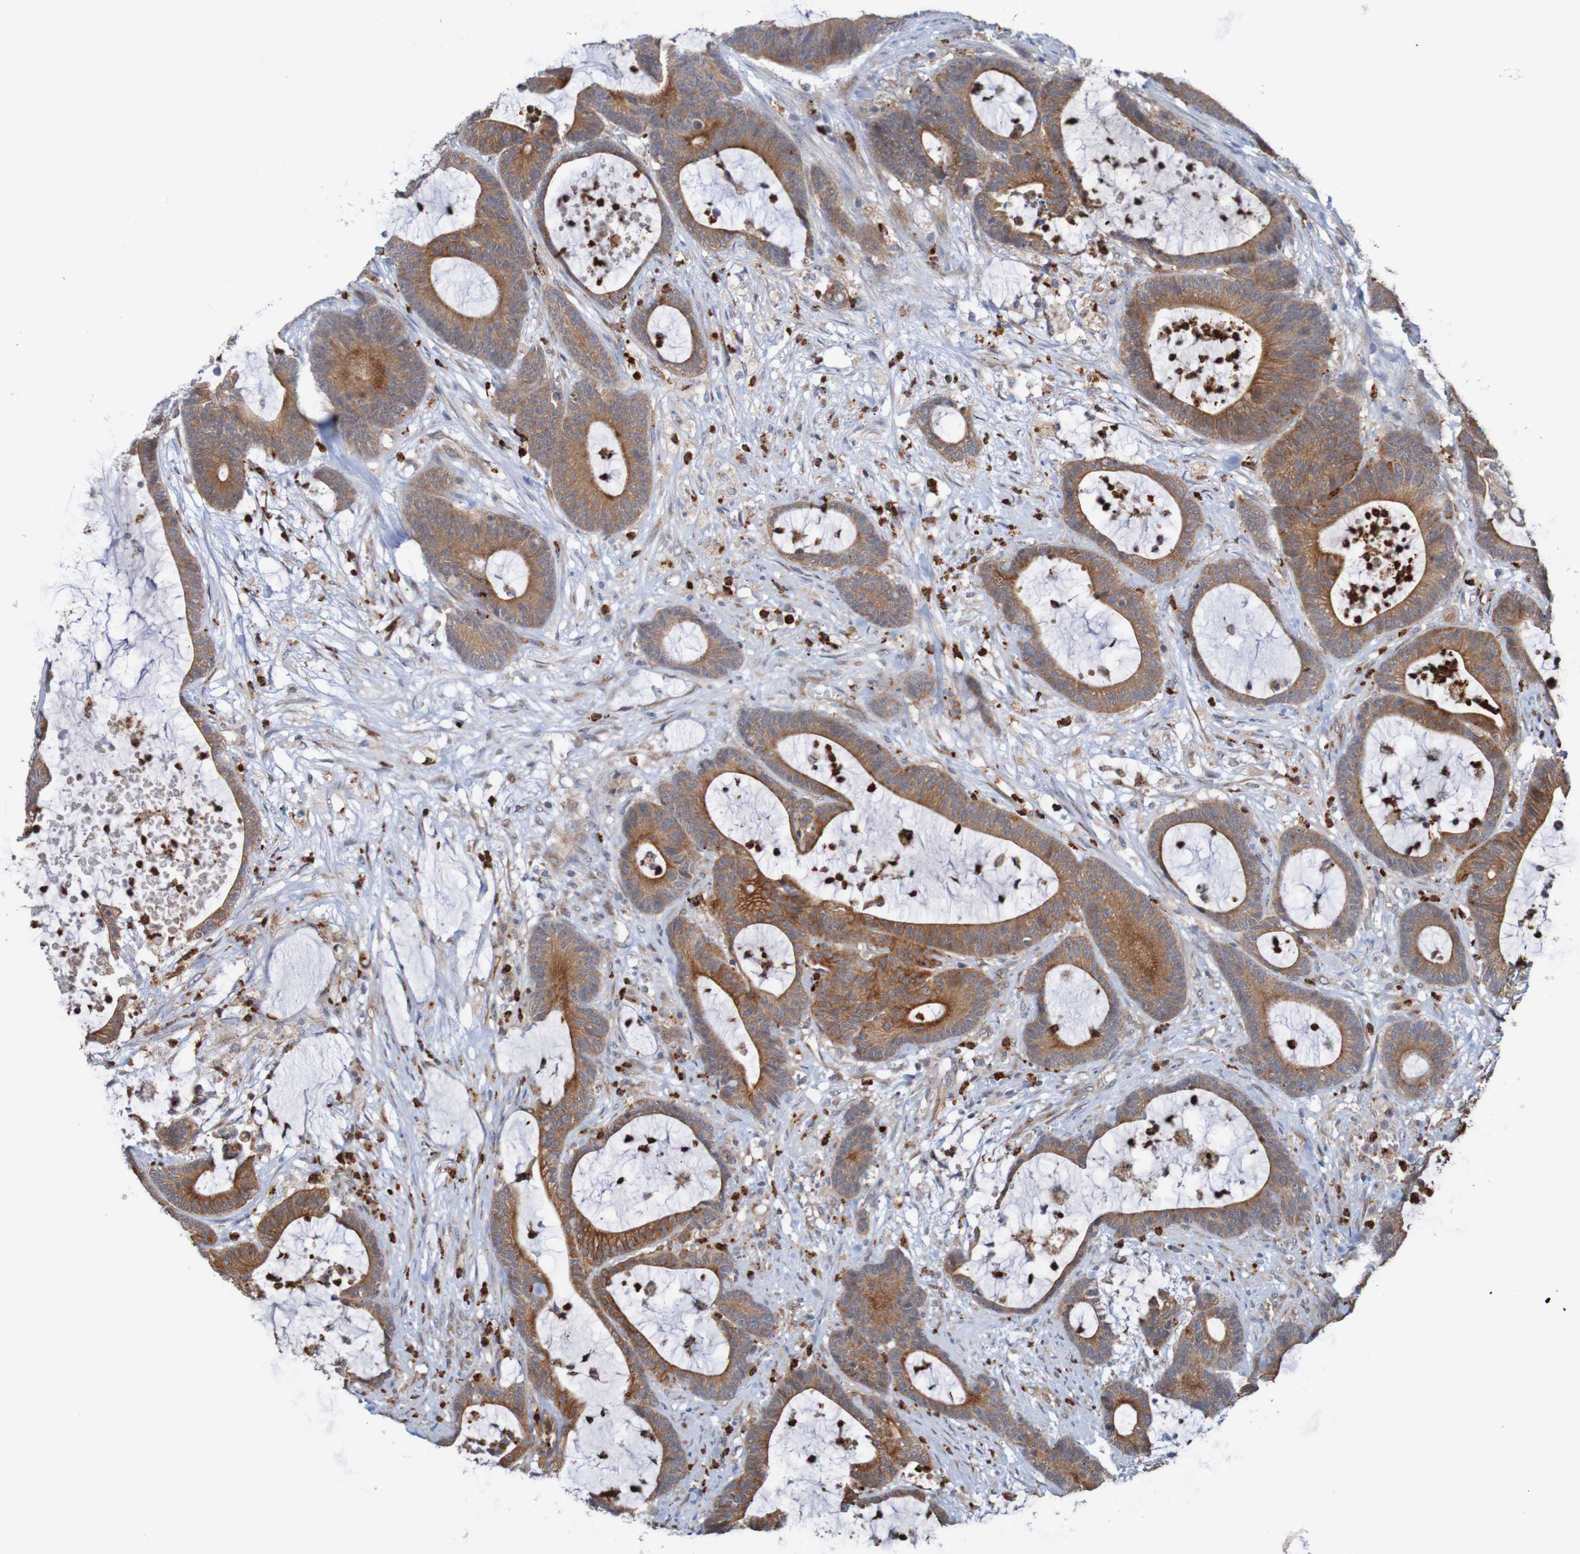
{"staining": {"intensity": "strong", "quantity": ">75%", "location": "cytoplasmic/membranous"}, "tissue": "colorectal cancer", "cell_type": "Tumor cells", "image_type": "cancer", "snomed": [{"axis": "morphology", "description": "Adenocarcinoma, NOS"}, {"axis": "topography", "description": "Colon"}], "caption": "The immunohistochemical stain shows strong cytoplasmic/membranous positivity in tumor cells of colorectal cancer (adenocarcinoma) tissue.", "gene": "ST8SIA6", "patient": {"sex": "female", "age": 84}}